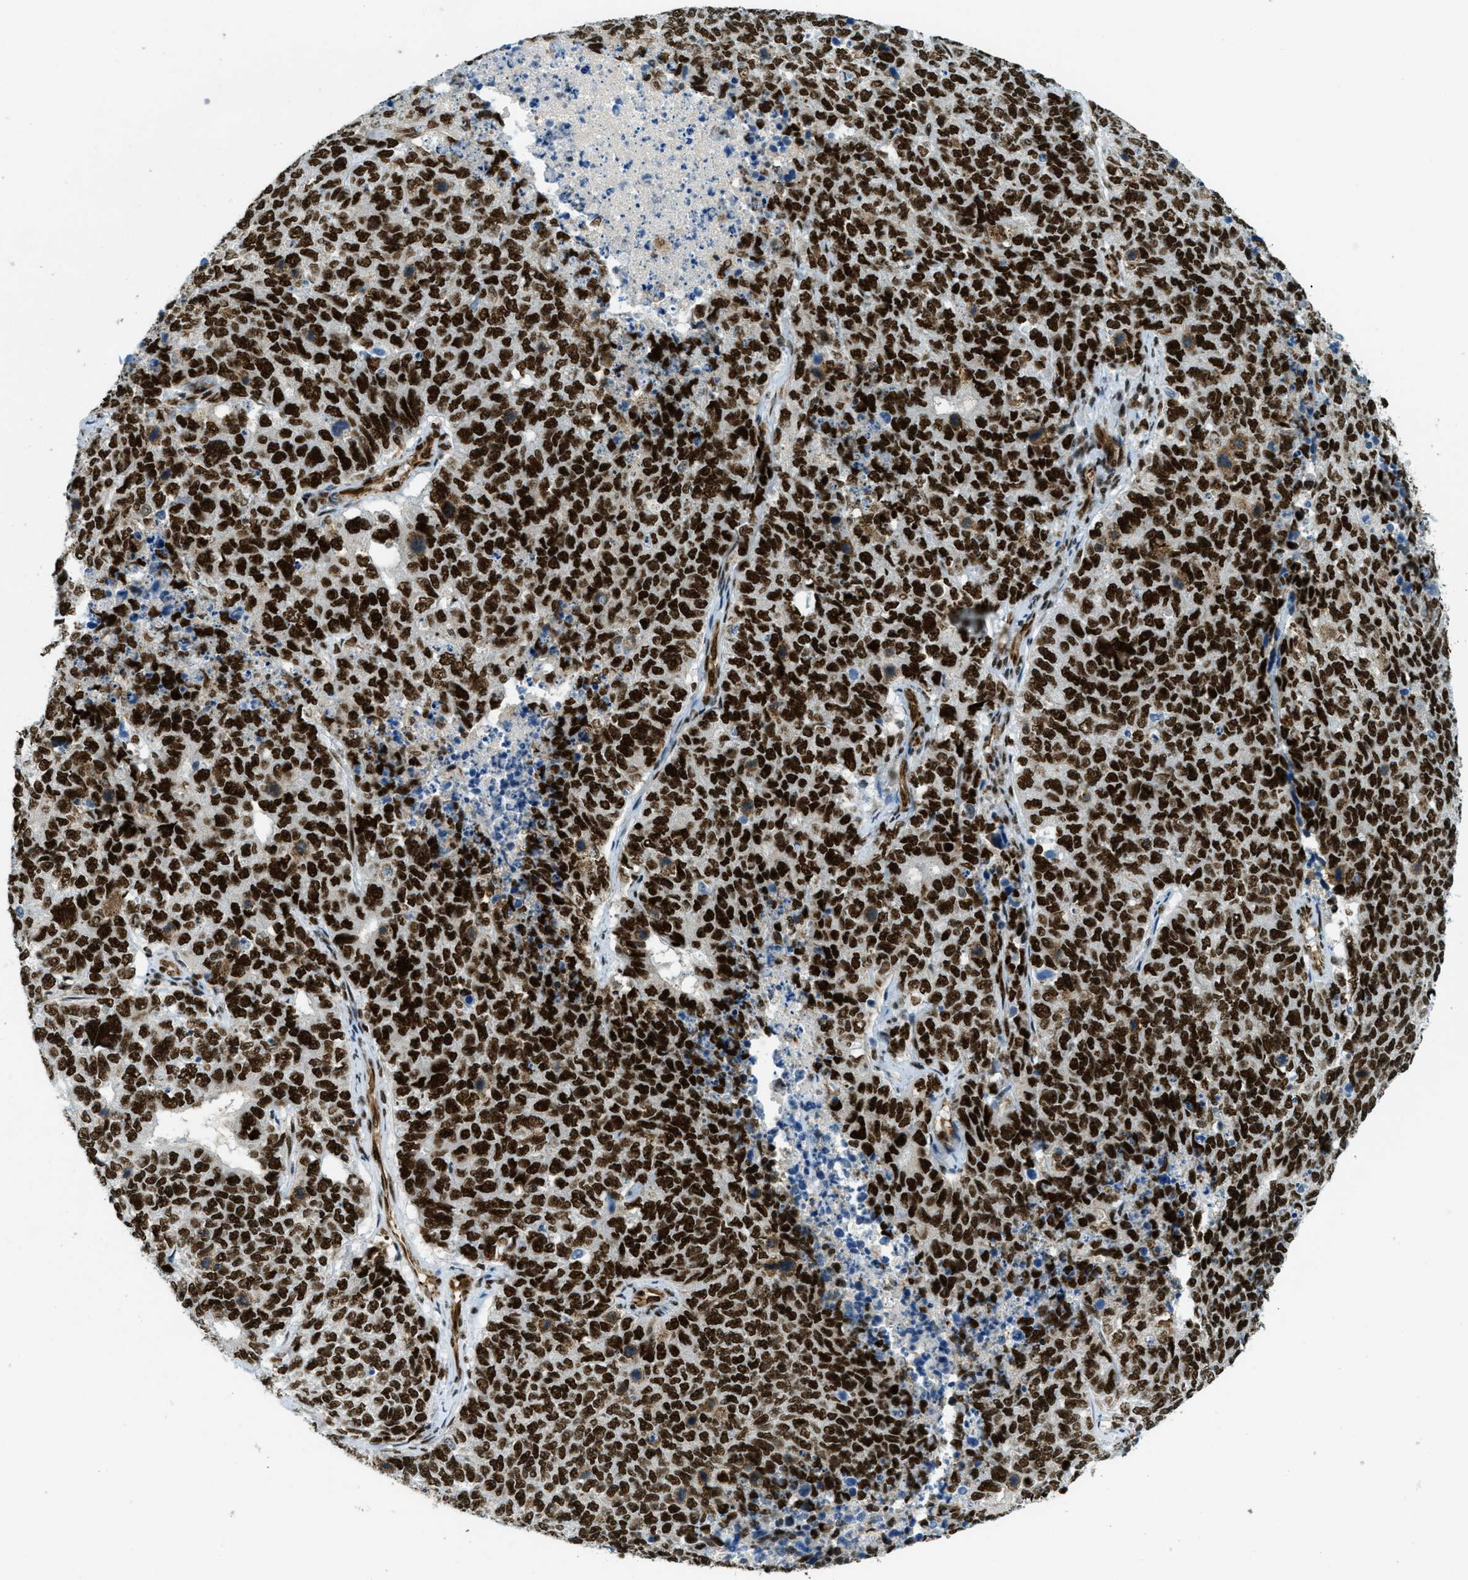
{"staining": {"intensity": "strong", "quantity": ">75%", "location": "nuclear"}, "tissue": "cervical cancer", "cell_type": "Tumor cells", "image_type": "cancer", "snomed": [{"axis": "morphology", "description": "Squamous cell carcinoma, NOS"}, {"axis": "topography", "description": "Cervix"}], "caption": "This is a photomicrograph of IHC staining of cervical squamous cell carcinoma, which shows strong staining in the nuclear of tumor cells.", "gene": "ZFR", "patient": {"sex": "female", "age": 63}}